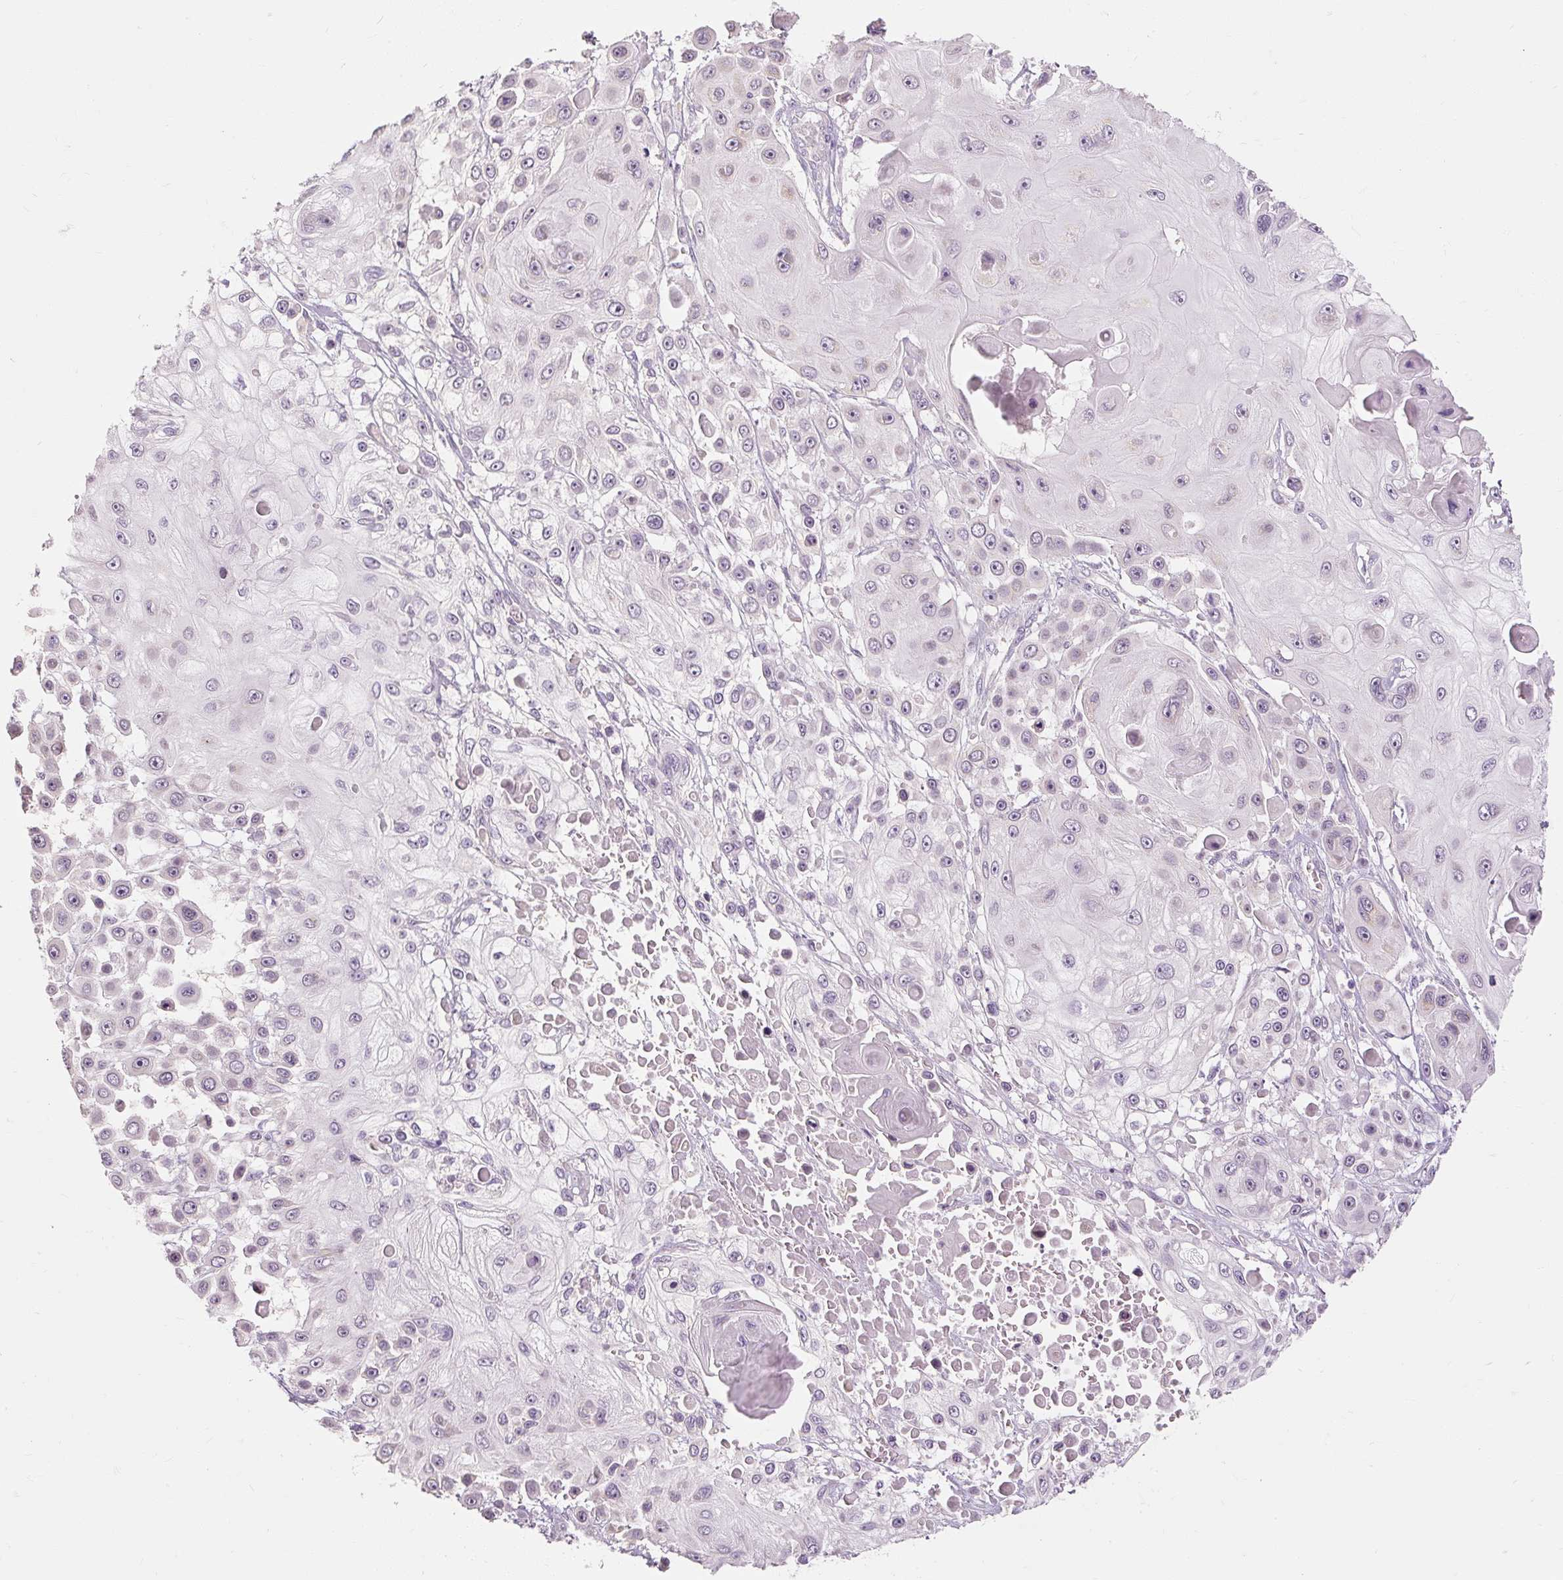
{"staining": {"intensity": "negative", "quantity": "none", "location": "none"}, "tissue": "skin cancer", "cell_type": "Tumor cells", "image_type": "cancer", "snomed": [{"axis": "morphology", "description": "Squamous cell carcinoma, NOS"}, {"axis": "topography", "description": "Skin"}], "caption": "IHC micrograph of skin squamous cell carcinoma stained for a protein (brown), which displays no expression in tumor cells. (Stains: DAB immunohistochemistry (IHC) with hematoxylin counter stain, Microscopy: brightfield microscopy at high magnification).", "gene": "CAPN3", "patient": {"sex": "male", "age": 67}}